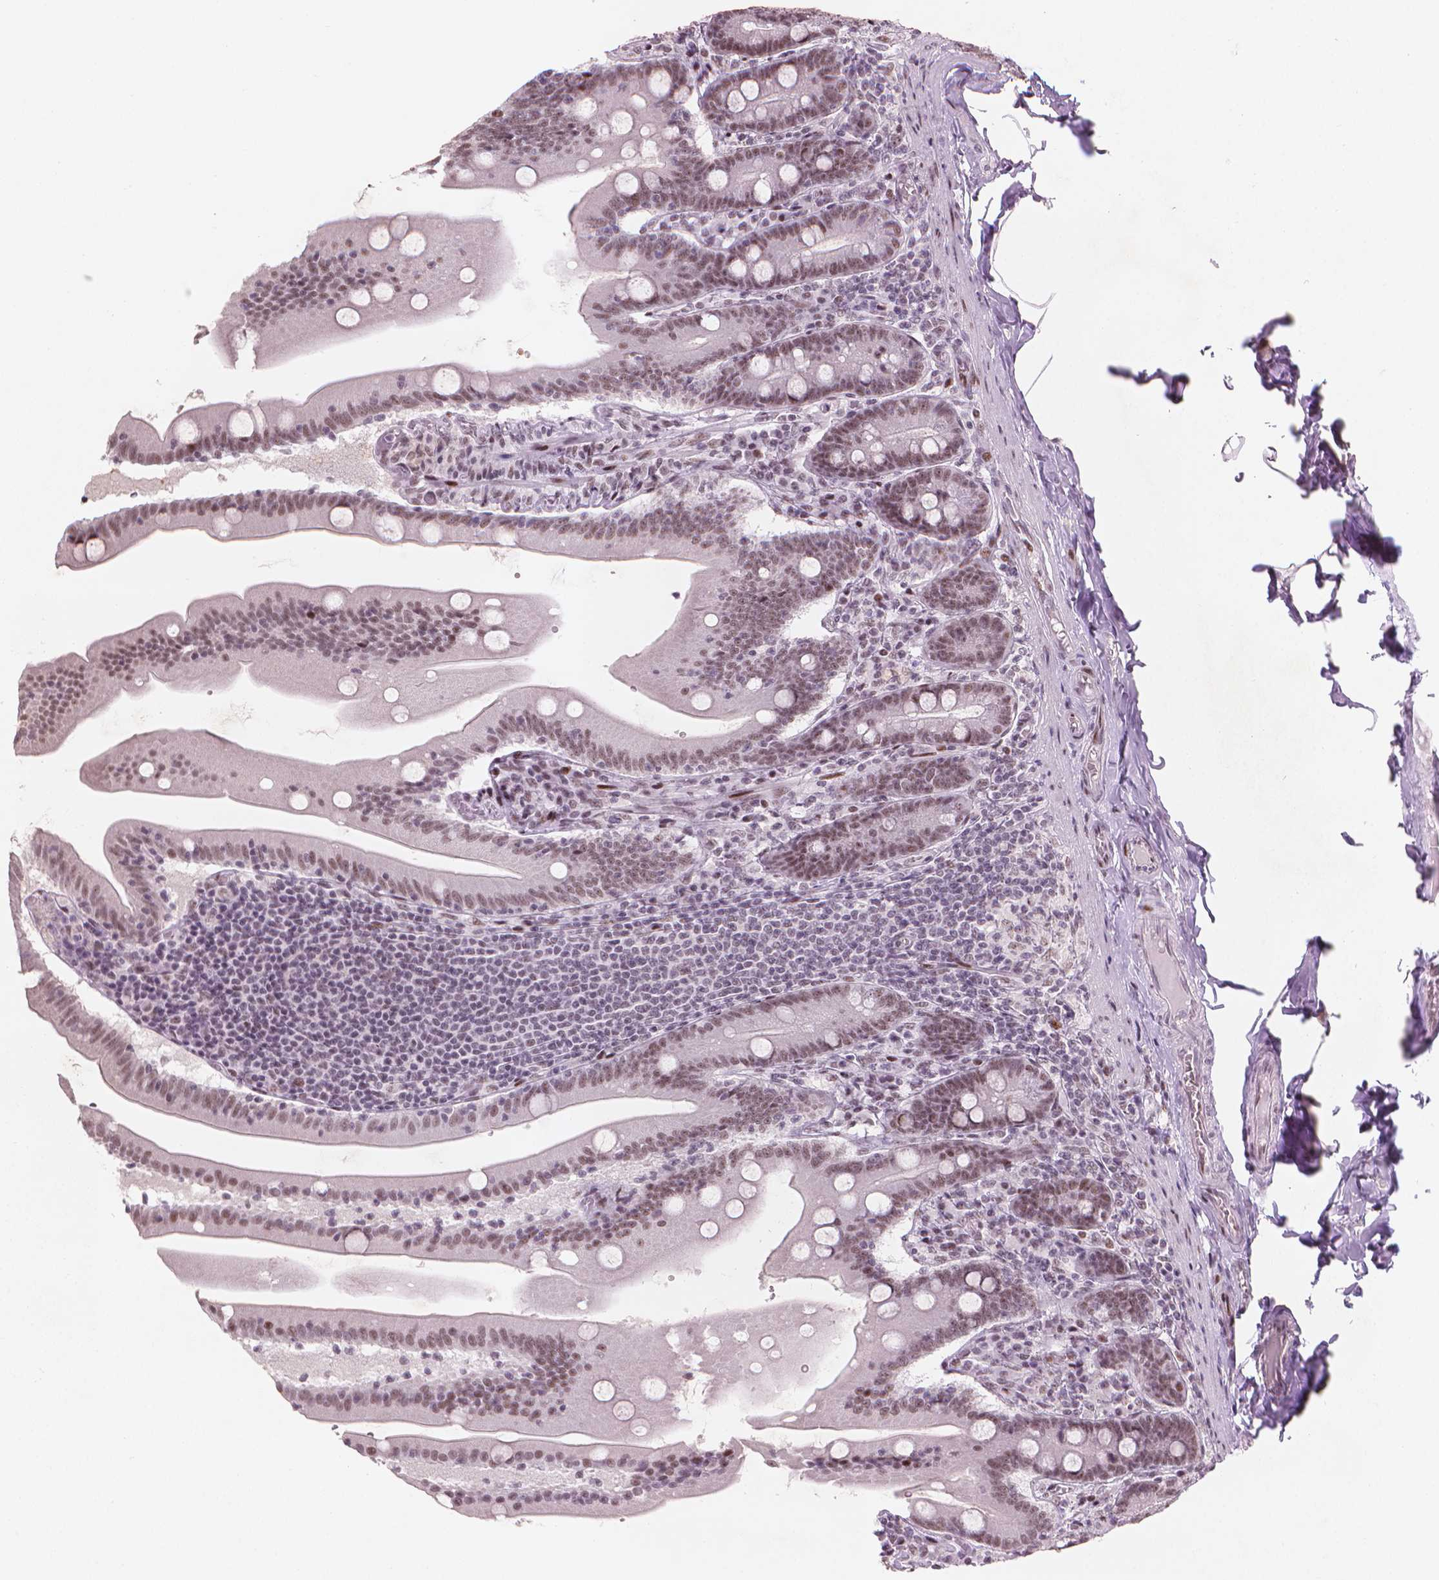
{"staining": {"intensity": "moderate", "quantity": ">75%", "location": "nuclear"}, "tissue": "small intestine", "cell_type": "Glandular cells", "image_type": "normal", "snomed": [{"axis": "morphology", "description": "Normal tissue, NOS"}, {"axis": "topography", "description": "Small intestine"}], "caption": "Brown immunohistochemical staining in normal small intestine shows moderate nuclear staining in approximately >75% of glandular cells.", "gene": "HES7", "patient": {"sex": "male", "age": 37}}